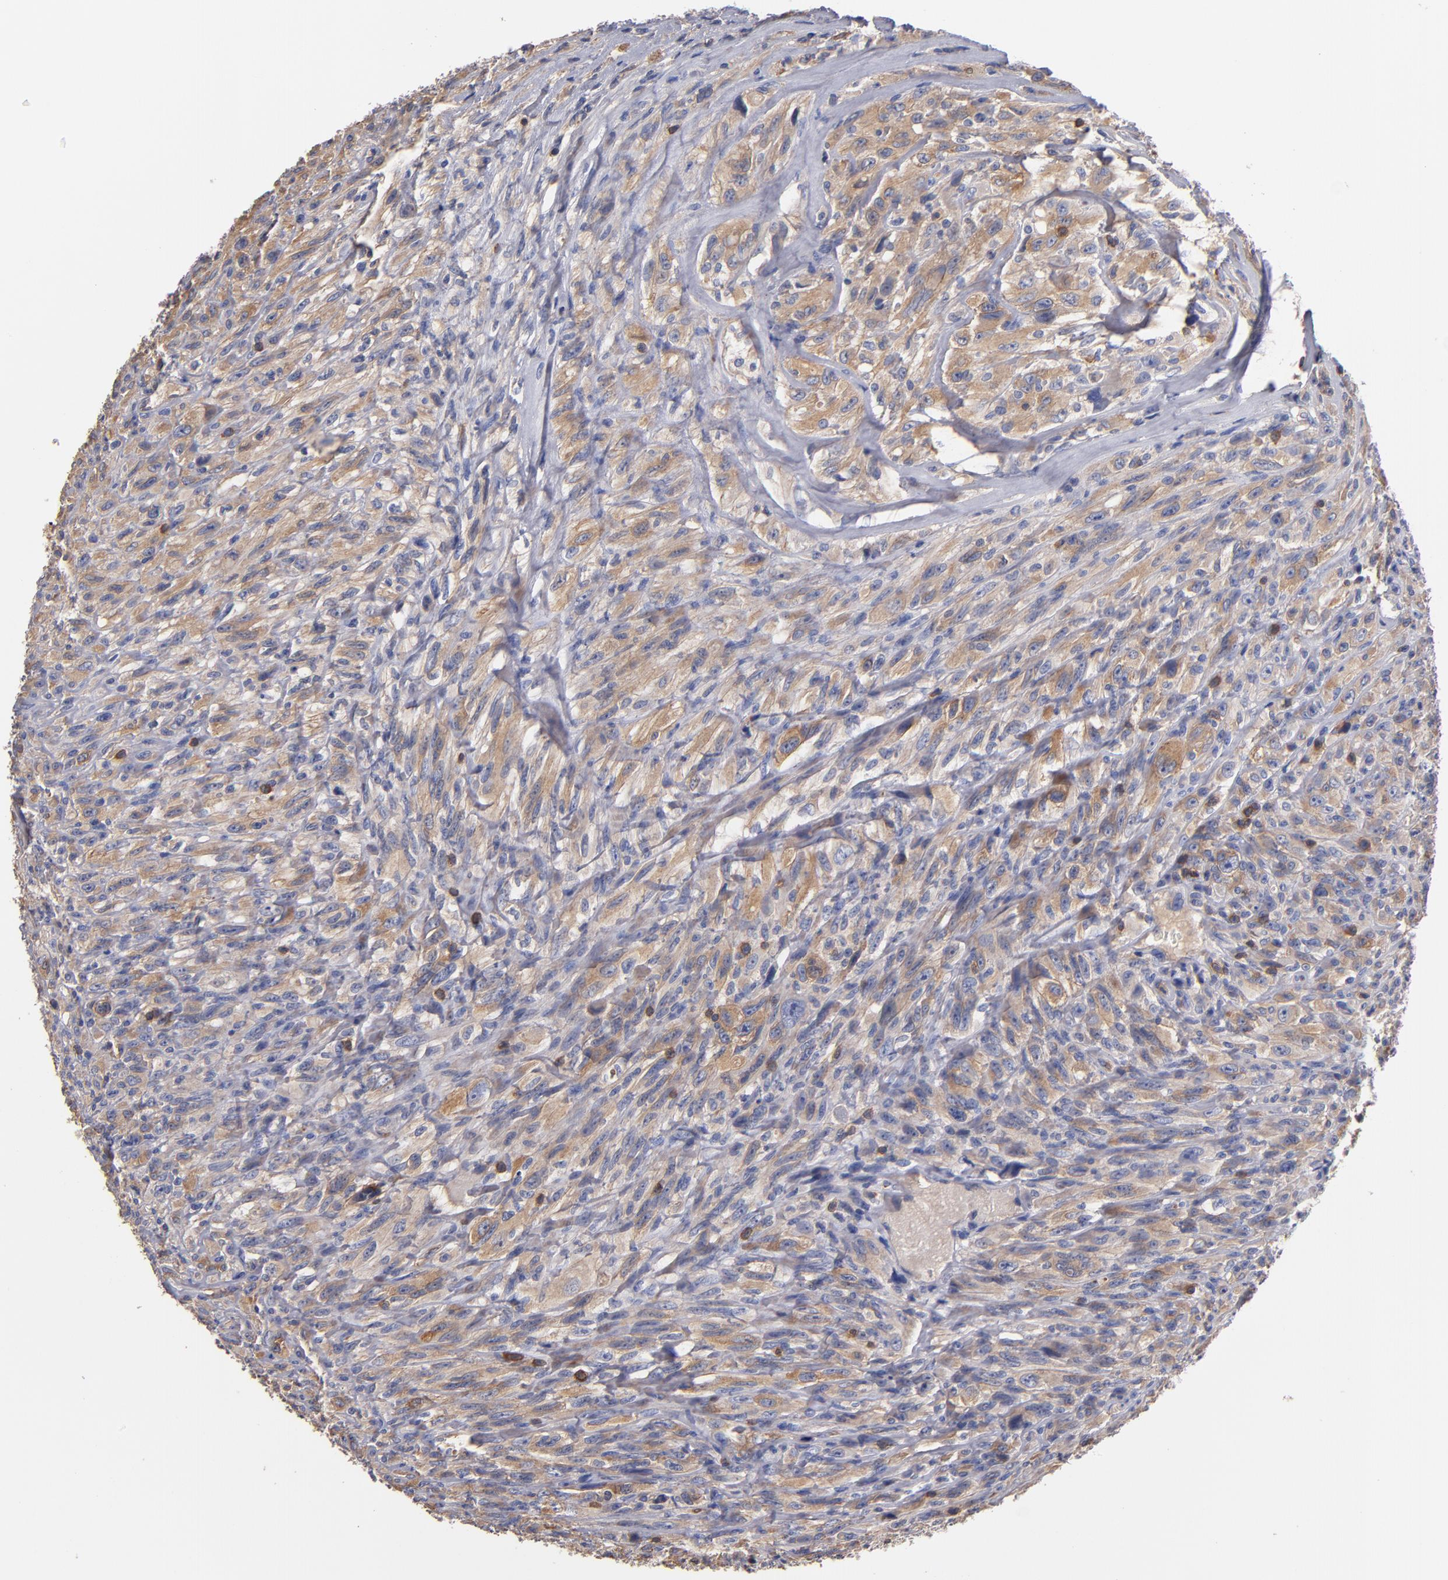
{"staining": {"intensity": "weak", "quantity": ">75%", "location": "cytoplasmic/membranous"}, "tissue": "glioma", "cell_type": "Tumor cells", "image_type": "cancer", "snomed": [{"axis": "morphology", "description": "Glioma, malignant, High grade"}, {"axis": "topography", "description": "Brain"}], "caption": "Weak cytoplasmic/membranous positivity for a protein is seen in approximately >75% of tumor cells of glioma using immunohistochemistry (IHC).", "gene": "ESYT2", "patient": {"sex": "male", "age": 48}}